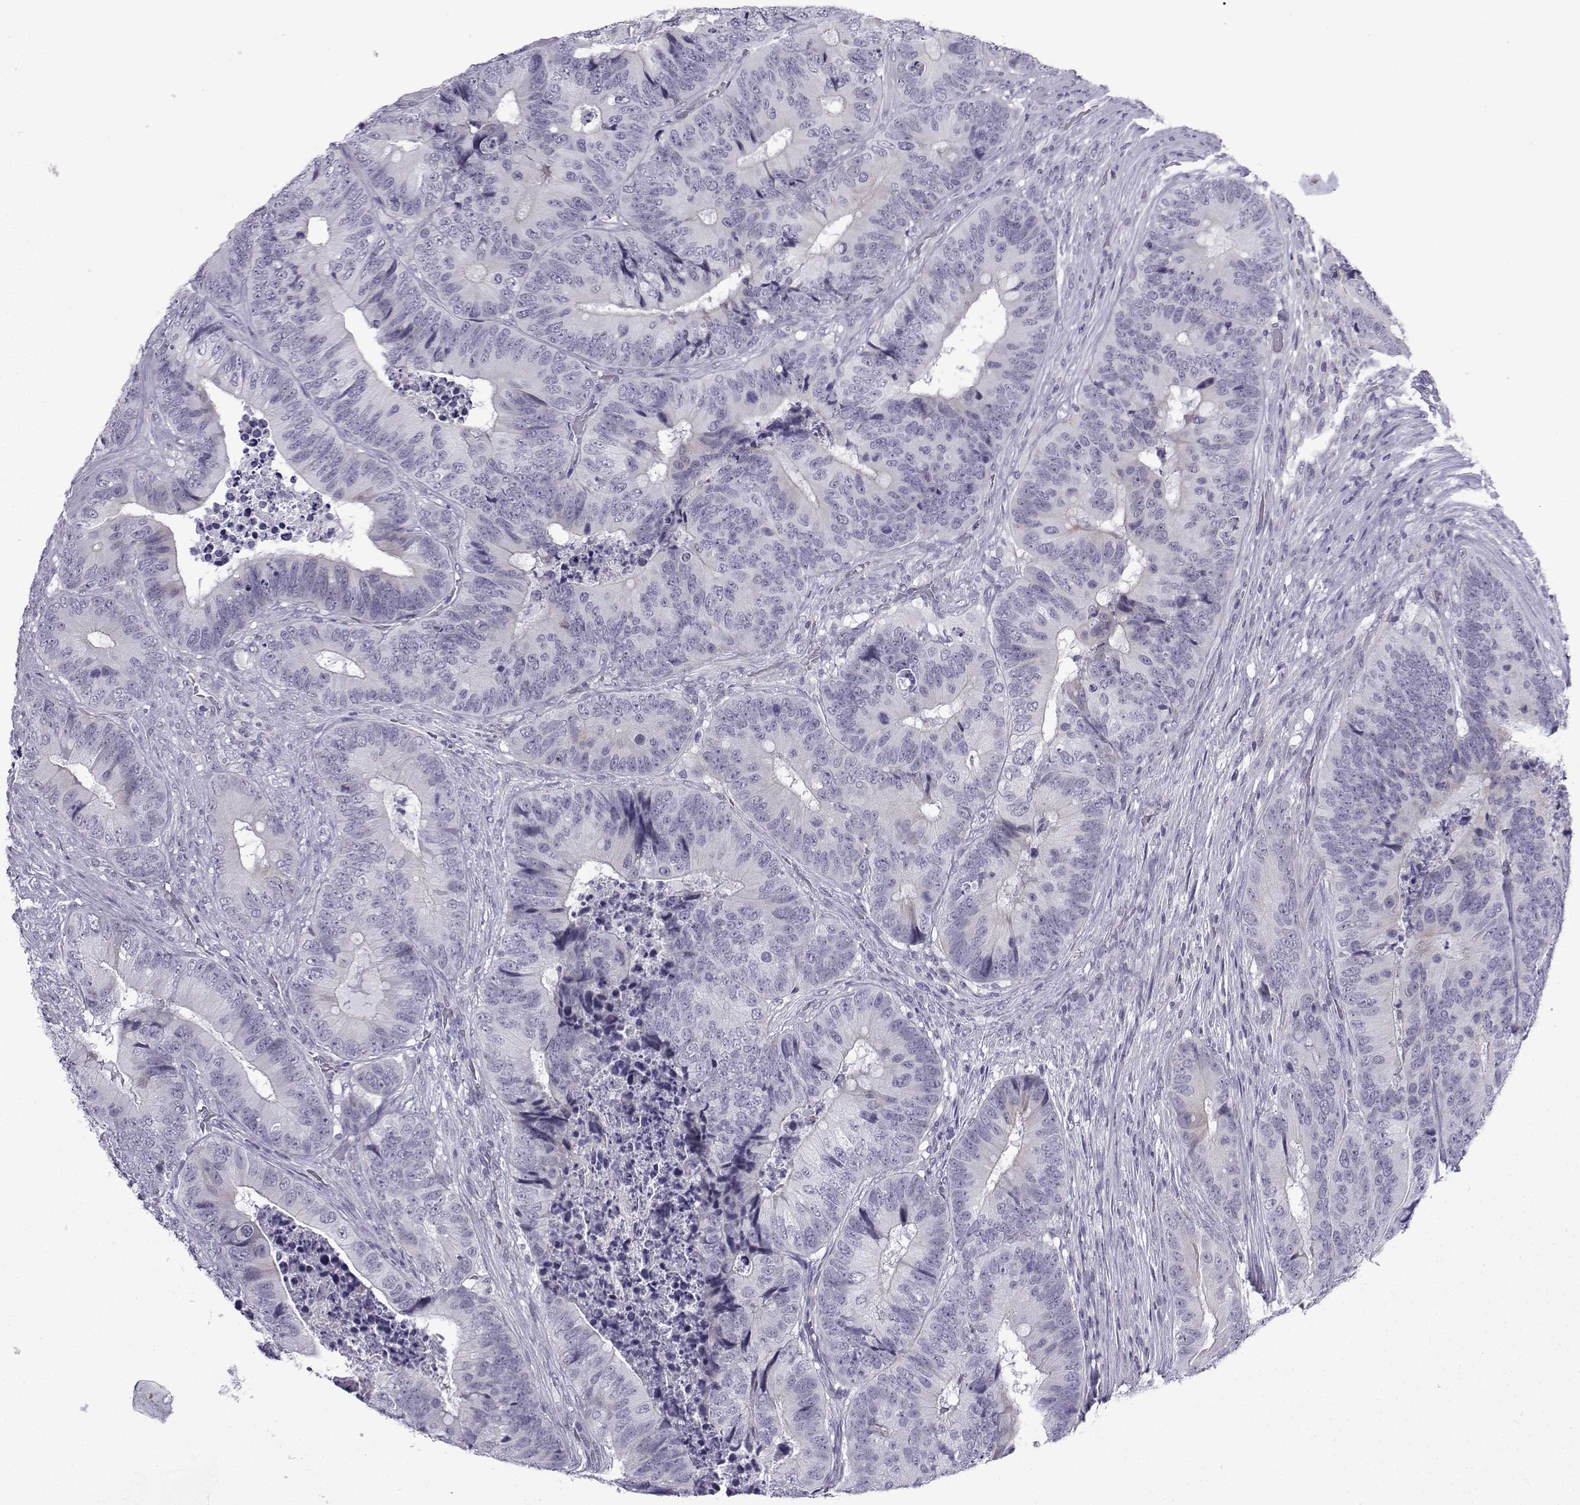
{"staining": {"intensity": "negative", "quantity": "none", "location": "none"}, "tissue": "colorectal cancer", "cell_type": "Tumor cells", "image_type": "cancer", "snomed": [{"axis": "morphology", "description": "Adenocarcinoma, NOS"}, {"axis": "topography", "description": "Colon"}], "caption": "Tumor cells show no significant protein expression in colorectal cancer. (DAB (3,3'-diaminobenzidine) immunohistochemistry (IHC) with hematoxylin counter stain).", "gene": "CFAP53", "patient": {"sex": "male", "age": 84}}